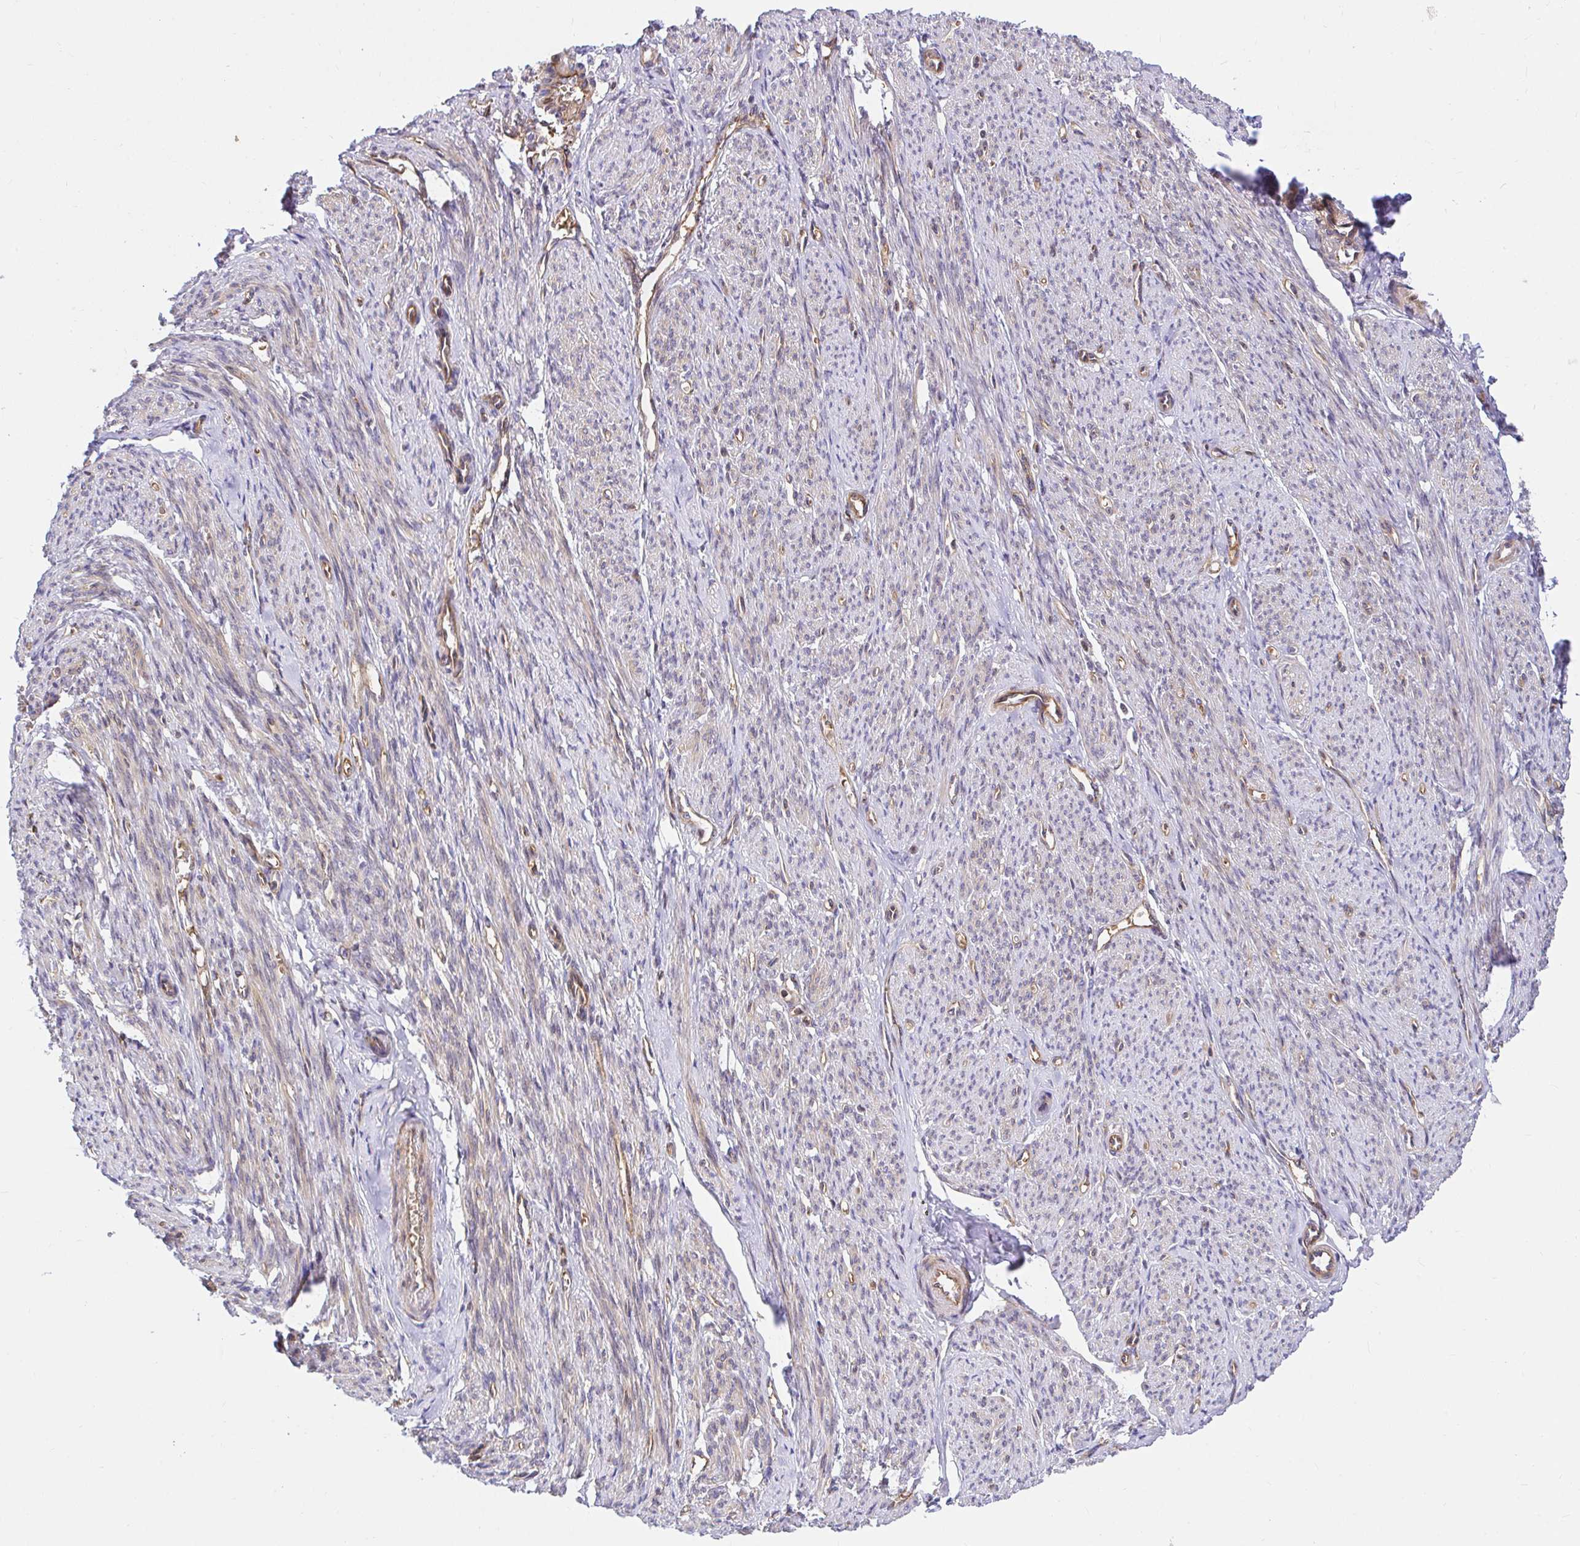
{"staining": {"intensity": "moderate", "quantity": "25%-75%", "location": "cytoplasmic/membranous"}, "tissue": "smooth muscle", "cell_type": "Smooth muscle cells", "image_type": "normal", "snomed": [{"axis": "morphology", "description": "Normal tissue, NOS"}, {"axis": "topography", "description": "Smooth muscle"}], "caption": "Protein expression analysis of benign smooth muscle displays moderate cytoplasmic/membranous positivity in about 25%-75% of smooth muscle cells. (Brightfield microscopy of DAB IHC at high magnification).", "gene": "TRIM55", "patient": {"sex": "female", "age": 65}}